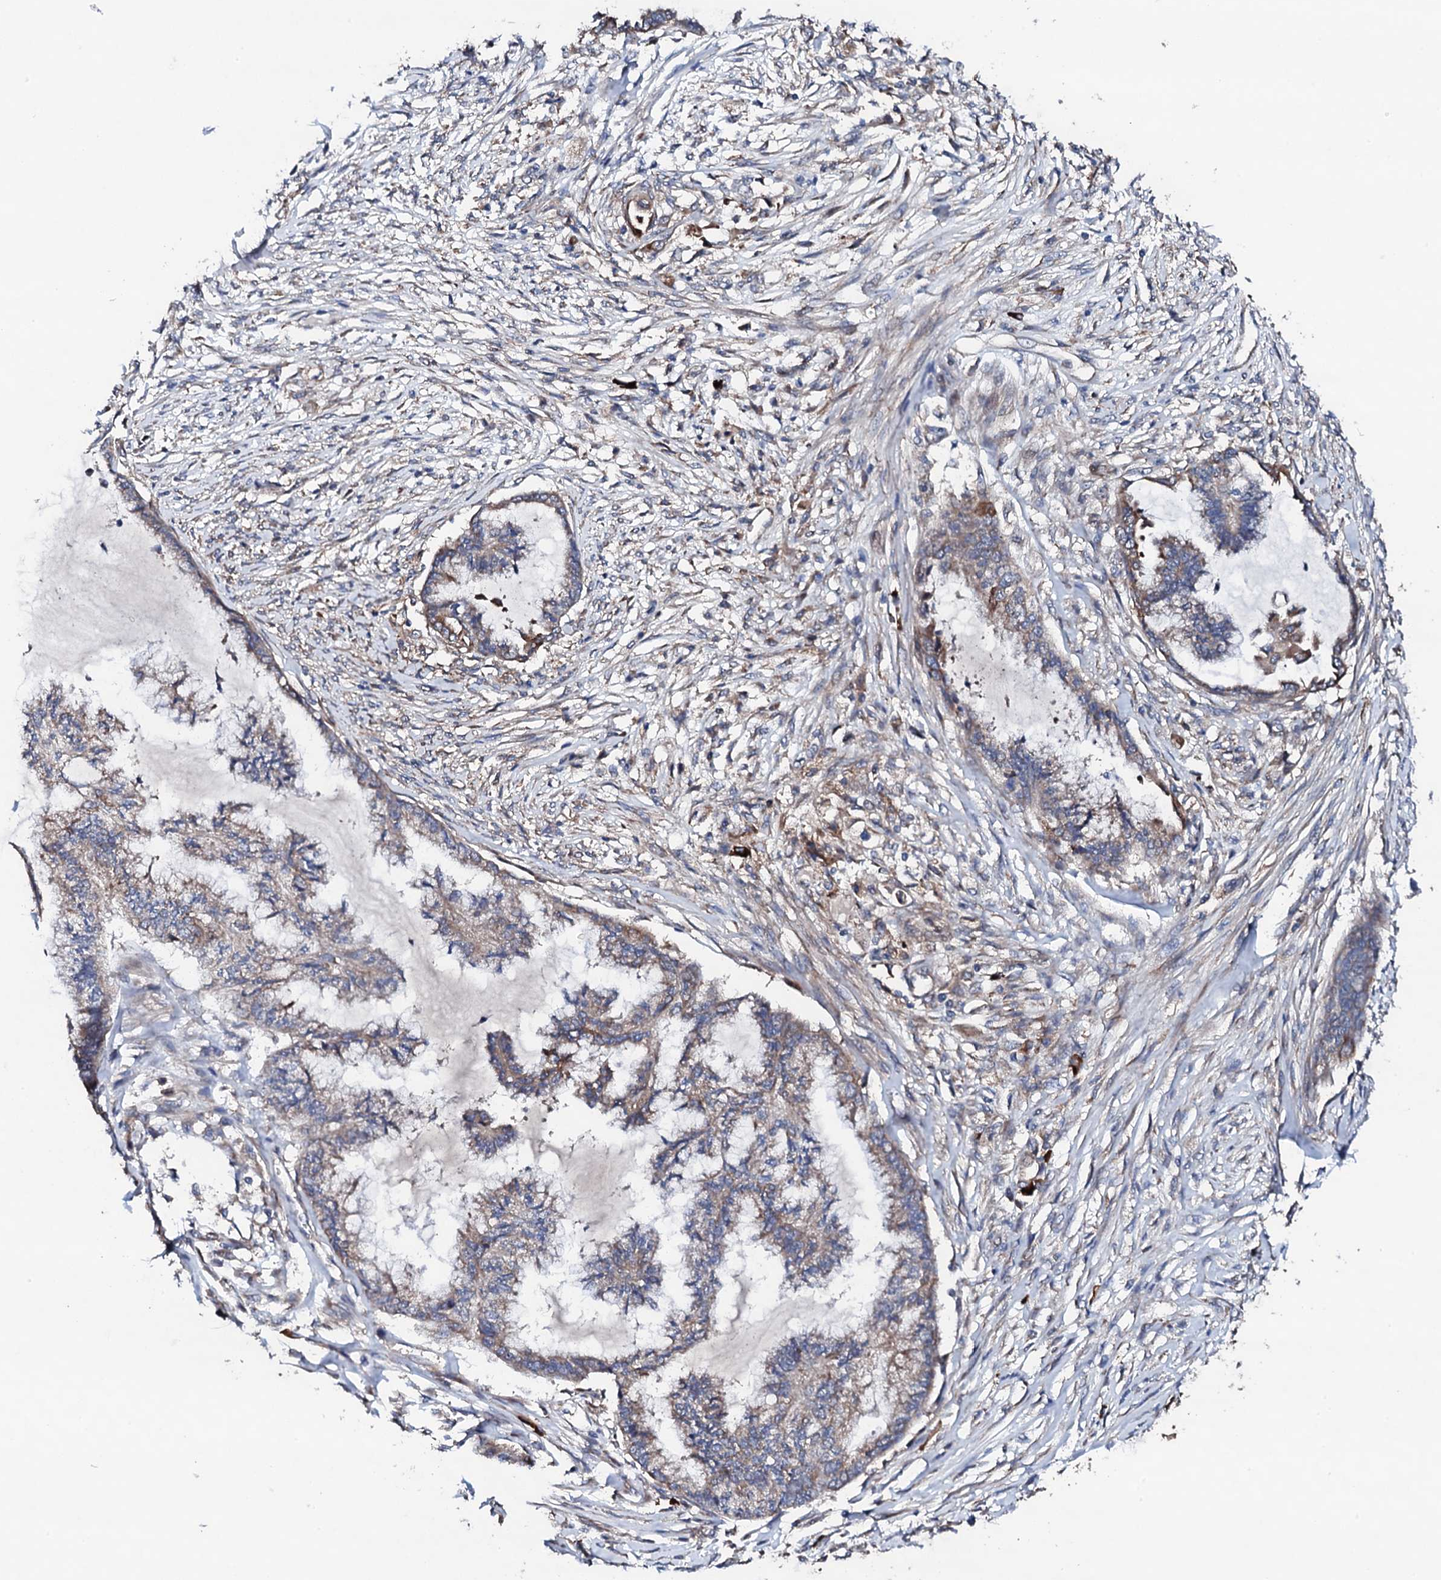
{"staining": {"intensity": "weak", "quantity": "<25%", "location": "cytoplasmic/membranous"}, "tissue": "endometrial cancer", "cell_type": "Tumor cells", "image_type": "cancer", "snomed": [{"axis": "morphology", "description": "Adenocarcinoma, NOS"}, {"axis": "topography", "description": "Endometrium"}], "caption": "Tumor cells show no significant protein staining in endometrial adenocarcinoma. (DAB (3,3'-diaminobenzidine) immunohistochemistry with hematoxylin counter stain).", "gene": "LIPT2", "patient": {"sex": "female", "age": 86}}